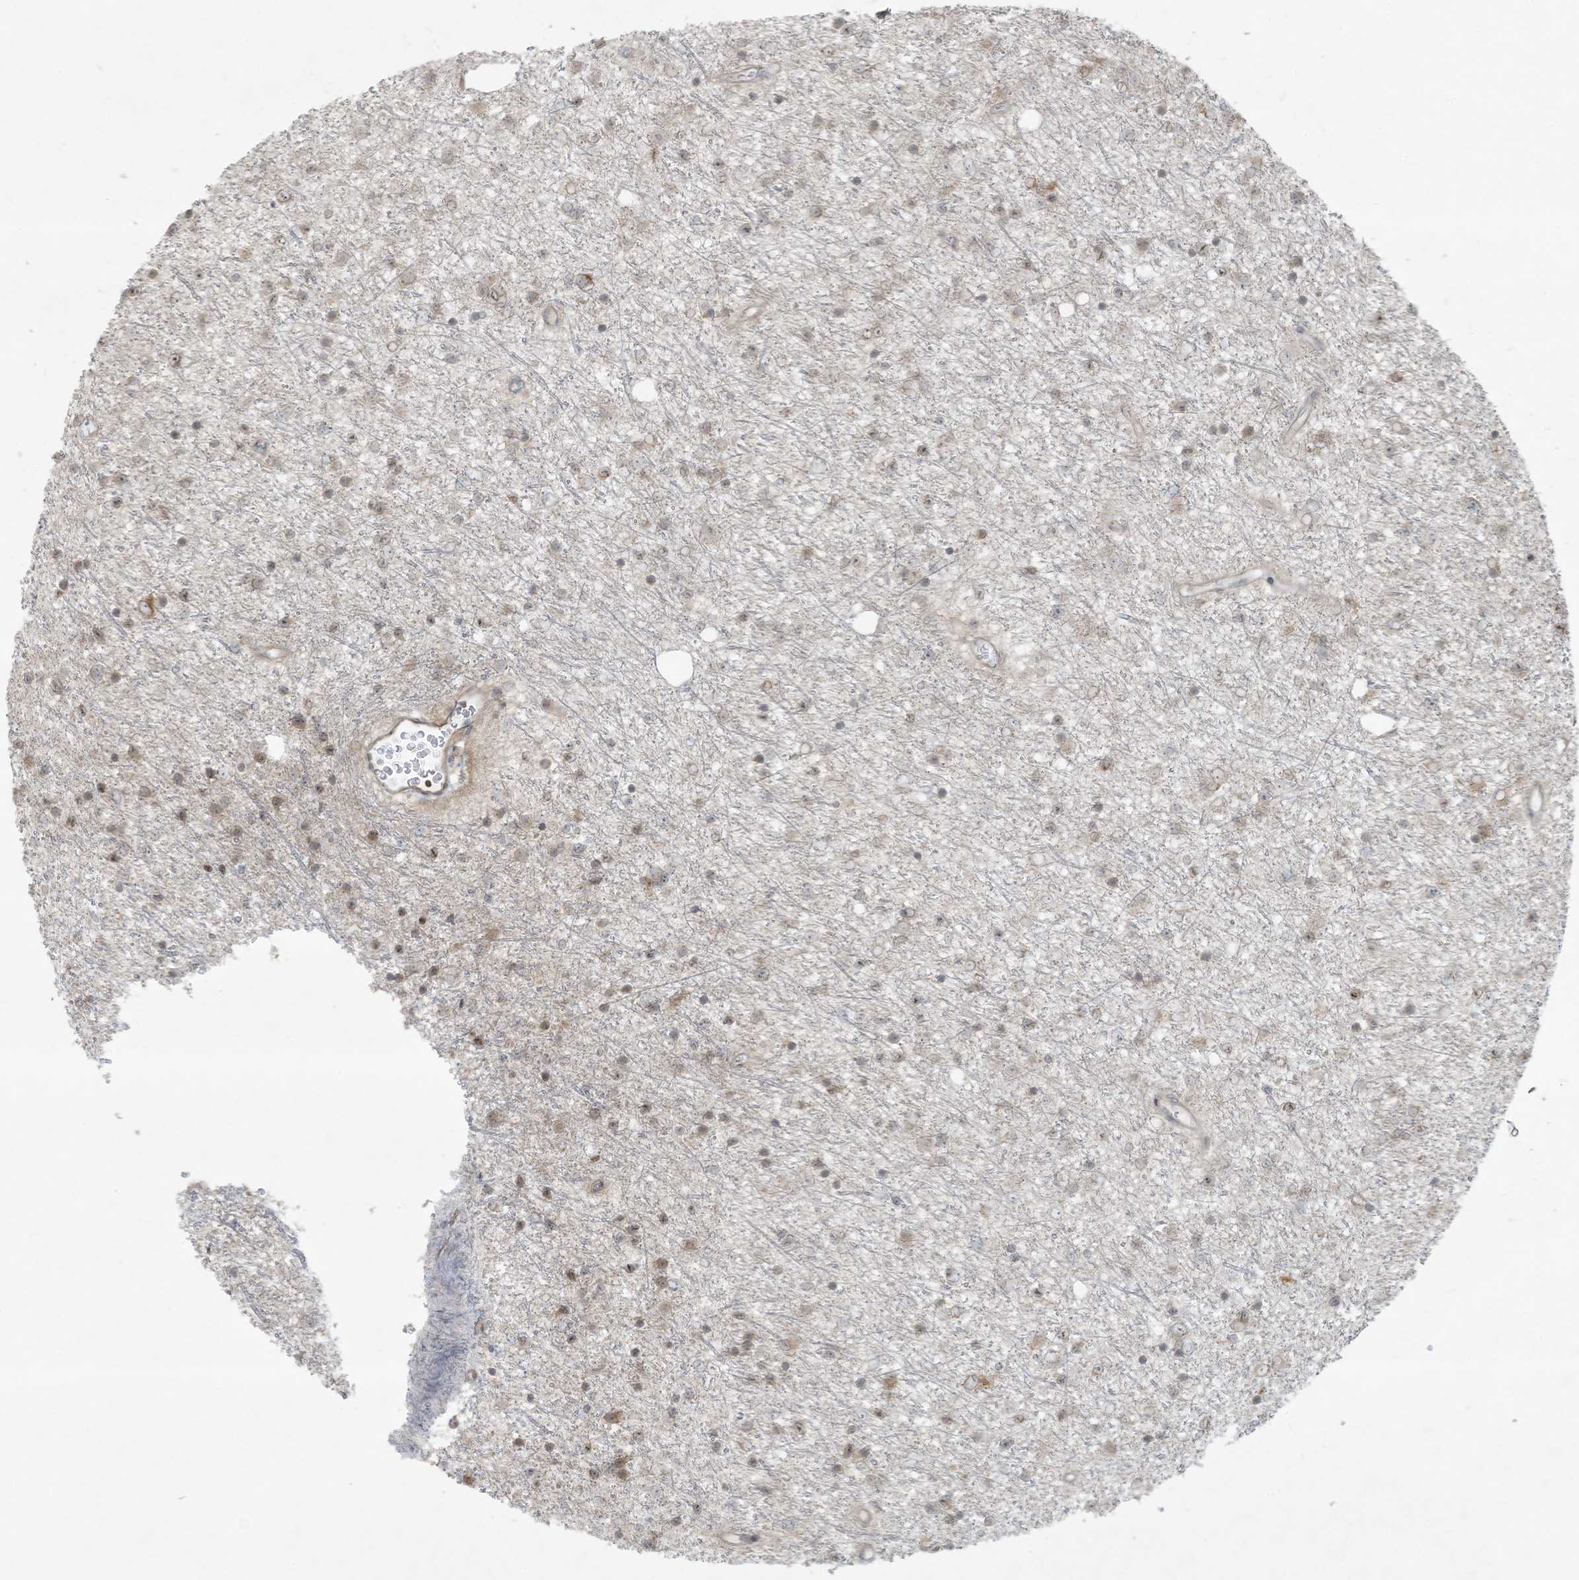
{"staining": {"intensity": "weak", "quantity": "<25%", "location": "cytoplasmic/membranous"}, "tissue": "glioma", "cell_type": "Tumor cells", "image_type": "cancer", "snomed": [{"axis": "morphology", "description": "Glioma, malignant, Low grade"}, {"axis": "topography", "description": "Cerebral cortex"}], "caption": "High power microscopy histopathology image of an IHC histopathology image of glioma, revealing no significant positivity in tumor cells.", "gene": "ZNF263", "patient": {"sex": "female", "age": 39}}